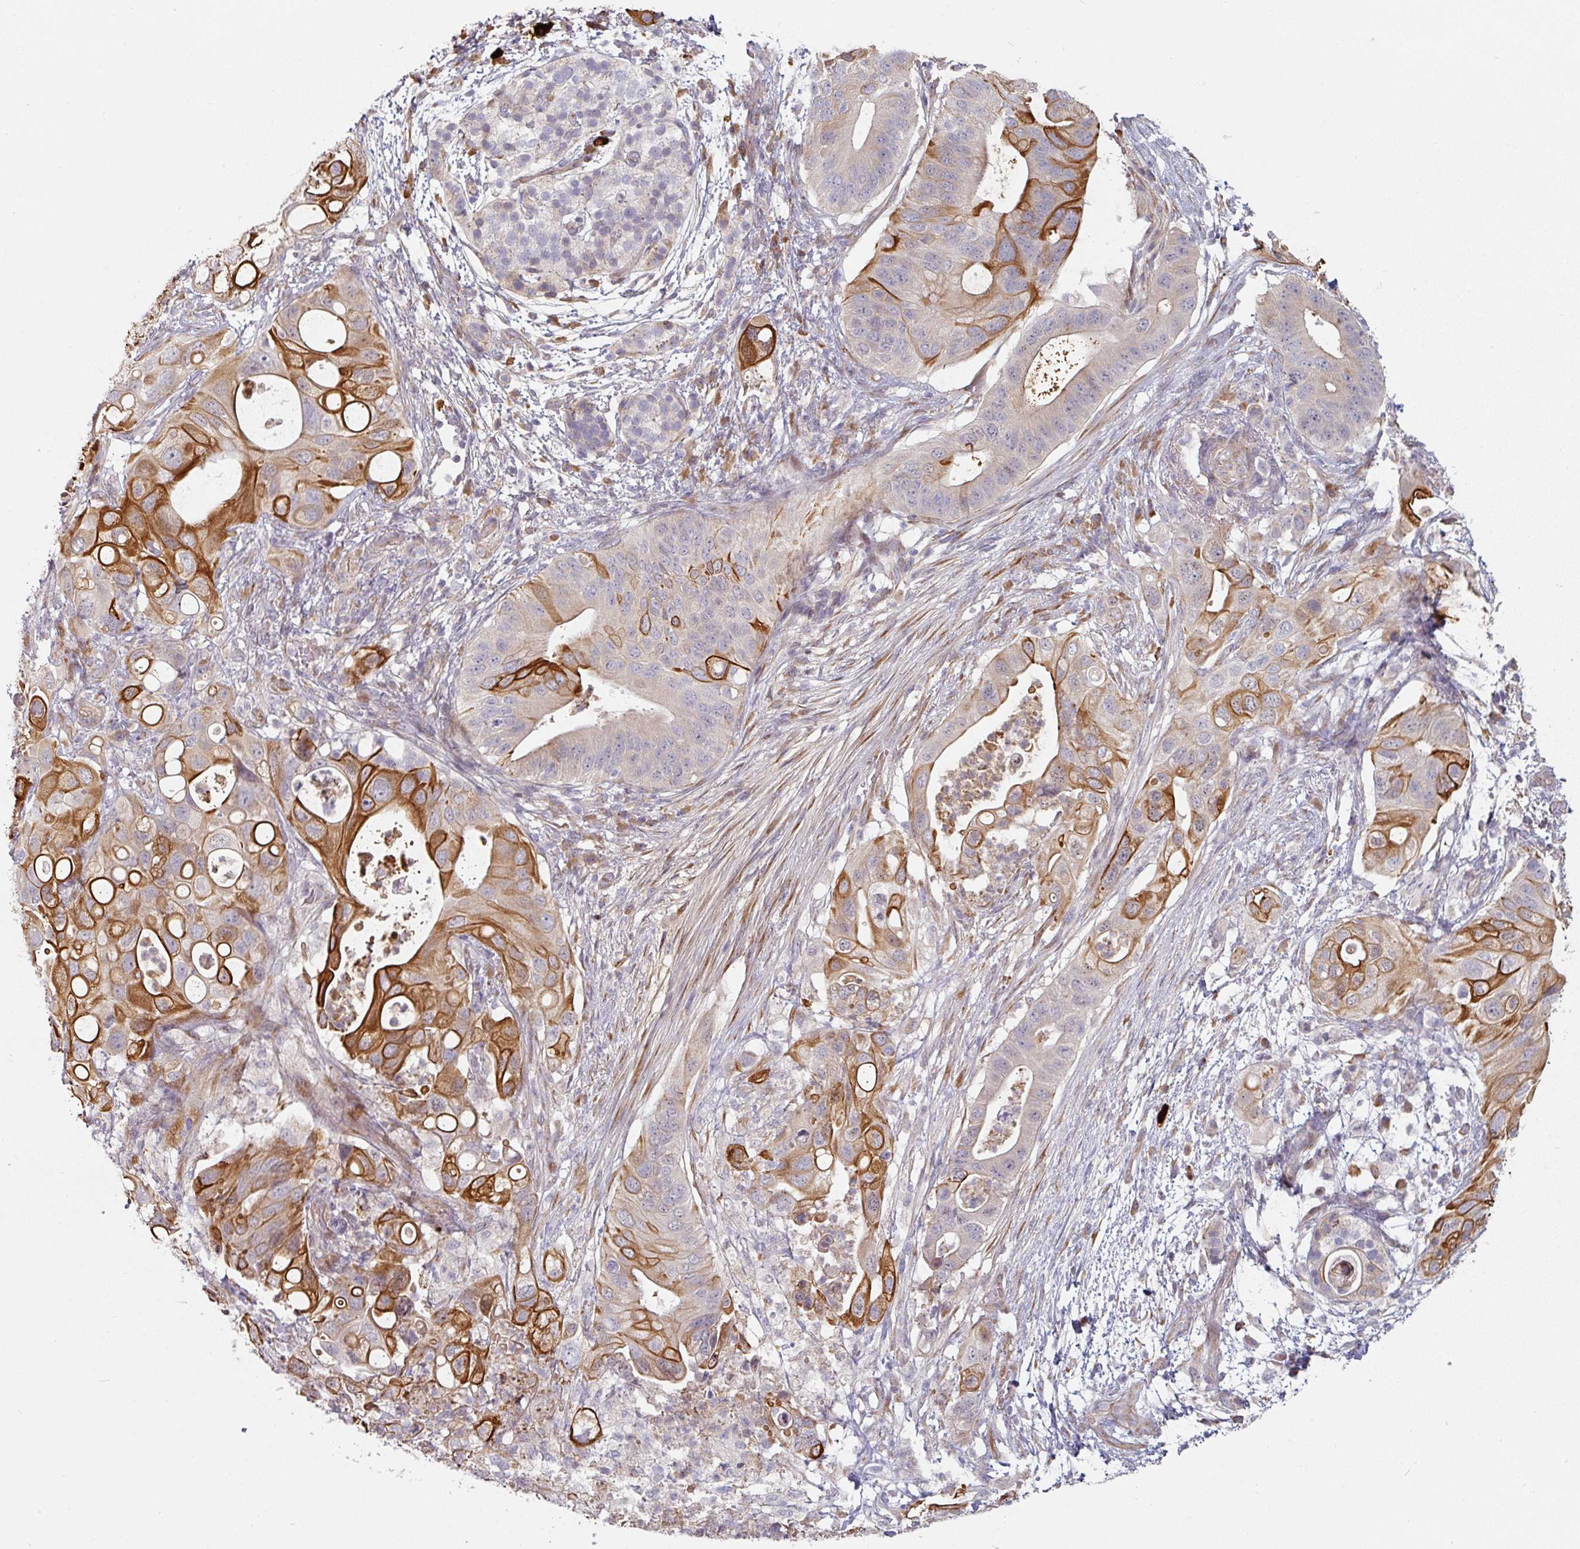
{"staining": {"intensity": "strong", "quantity": "25%-75%", "location": "cytoplasmic/membranous"}, "tissue": "pancreatic cancer", "cell_type": "Tumor cells", "image_type": "cancer", "snomed": [{"axis": "morphology", "description": "Adenocarcinoma, NOS"}, {"axis": "topography", "description": "Pancreas"}], "caption": "Immunohistochemistry (IHC) of human pancreatic cancer displays high levels of strong cytoplasmic/membranous staining in approximately 25%-75% of tumor cells. The staining was performed using DAB to visualize the protein expression in brown, while the nuclei were stained in blue with hematoxylin (Magnification: 20x).", "gene": "CEP78", "patient": {"sex": "female", "age": 72}}